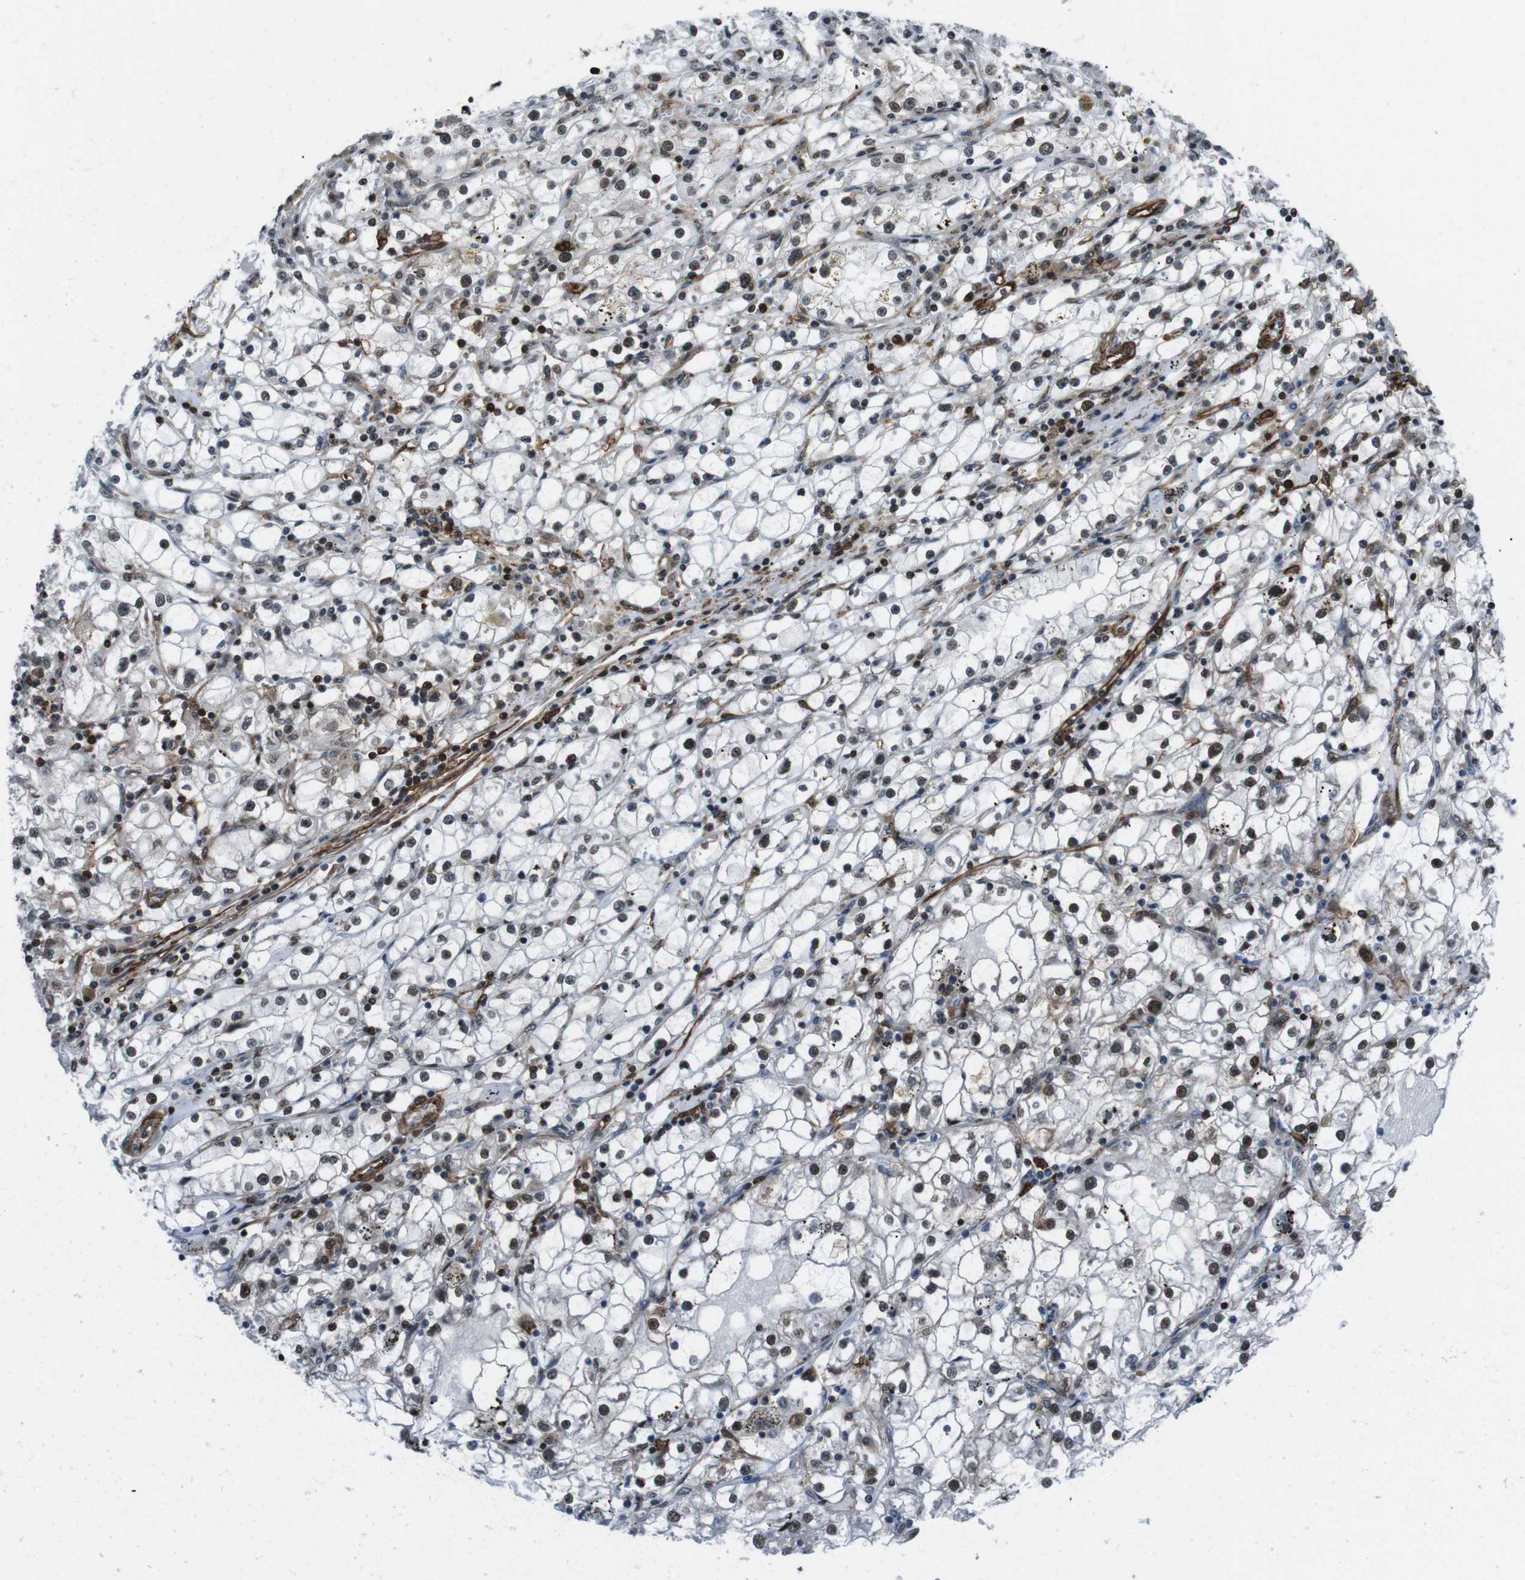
{"staining": {"intensity": "moderate", "quantity": ">75%", "location": "nuclear"}, "tissue": "renal cancer", "cell_type": "Tumor cells", "image_type": "cancer", "snomed": [{"axis": "morphology", "description": "Adenocarcinoma, NOS"}, {"axis": "topography", "description": "Kidney"}], "caption": "Protein positivity by immunohistochemistry (IHC) shows moderate nuclear staining in approximately >75% of tumor cells in renal cancer (adenocarcinoma). The protein is stained brown, and the nuclei are stained in blue (DAB (3,3'-diaminobenzidine) IHC with brightfield microscopy, high magnification).", "gene": "HNRNPU", "patient": {"sex": "male", "age": 56}}